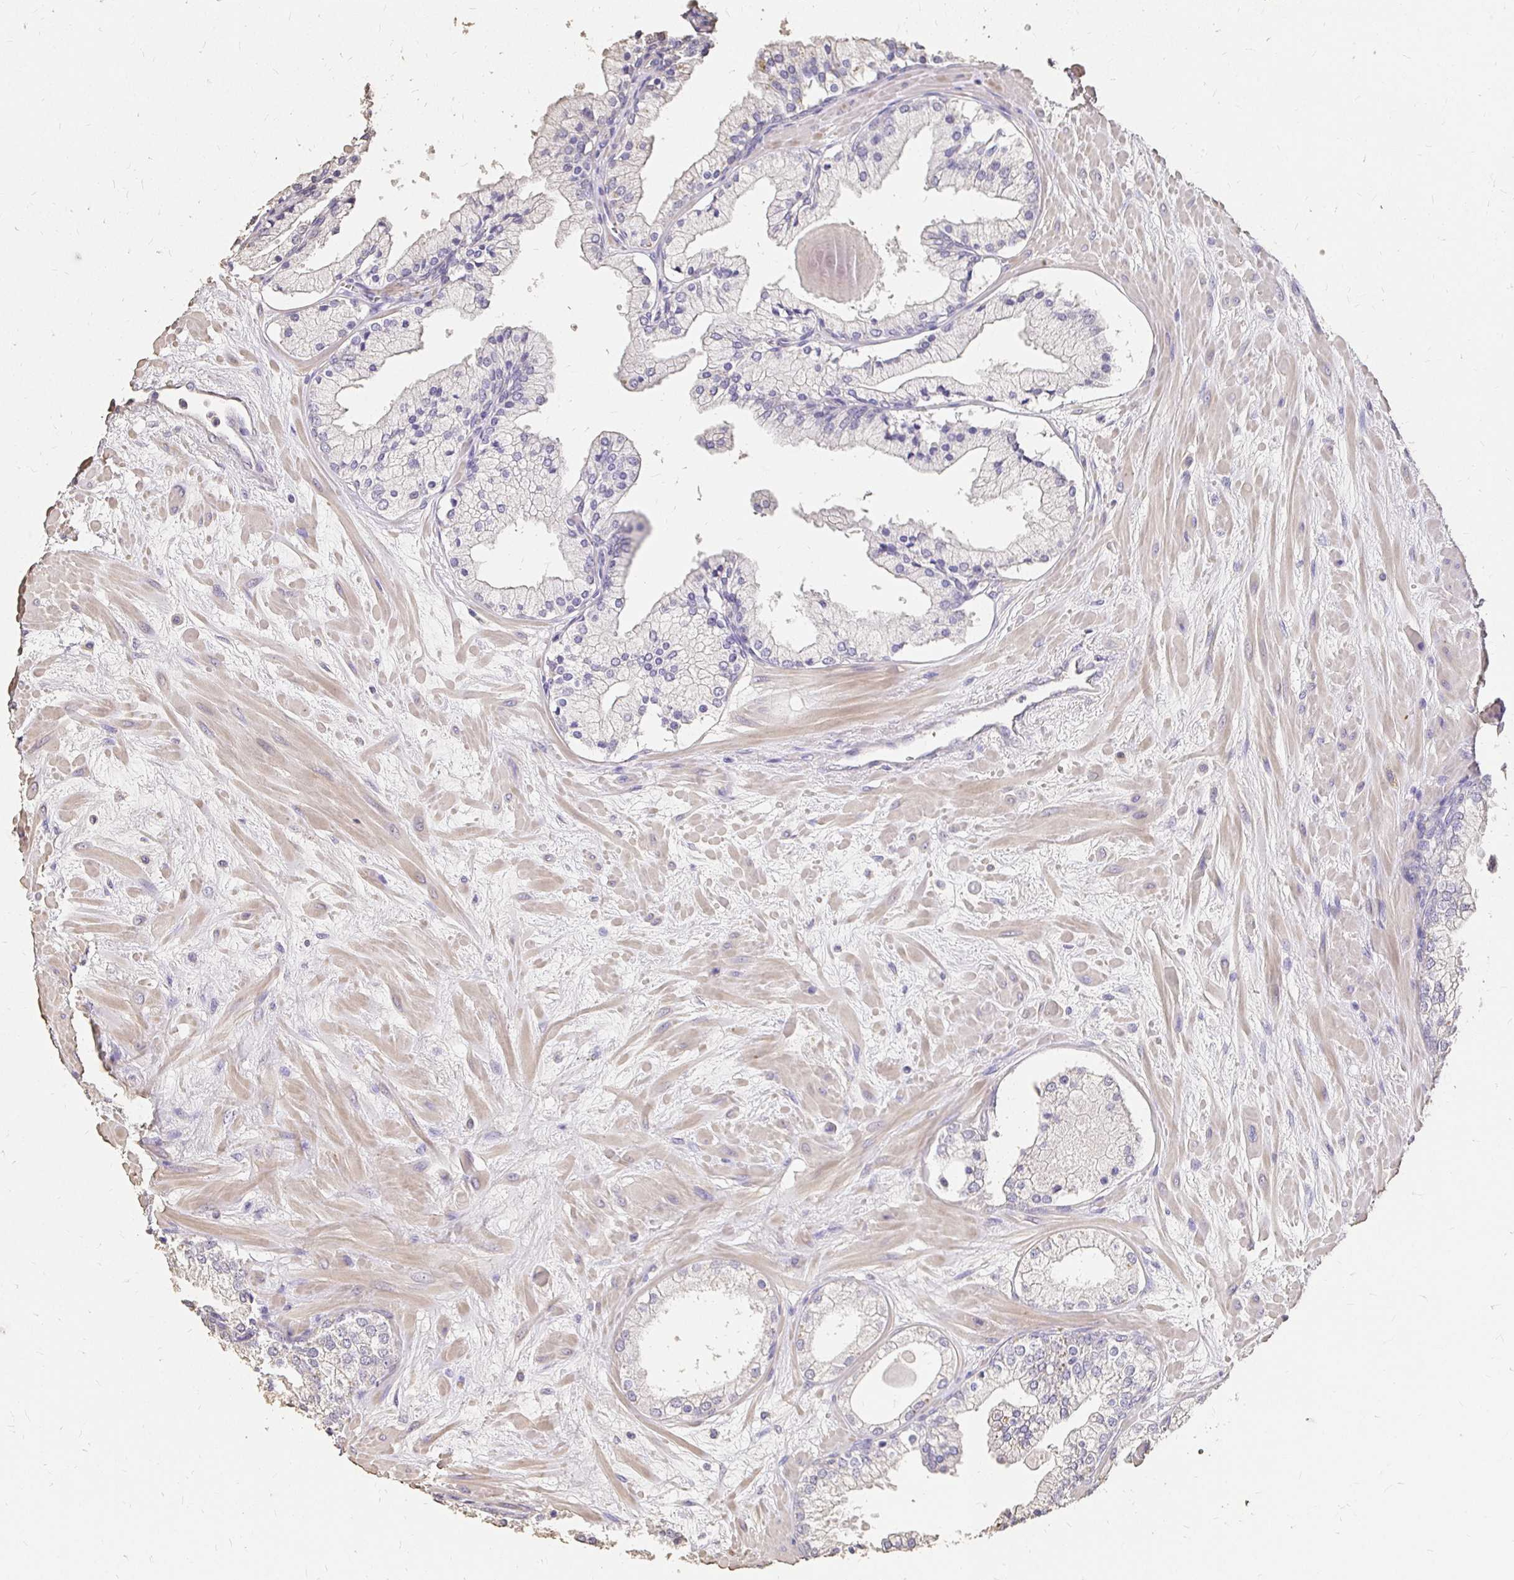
{"staining": {"intensity": "negative", "quantity": "none", "location": "none"}, "tissue": "prostate", "cell_type": "Glandular cells", "image_type": "normal", "snomed": [{"axis": "morphology", "description": "Normal tissue, NOS"}, {"axis": "topography", "description": "Prostate"}, {"axis": "topography", "description": "Peripheral nerve tissue"}], "caption": "A photomicrograph of prostate stained for a protein shows no brown staining in glandular cells. (Brightfield microscopy of DAB (3,3'-diaminobenzidine) immunohistochemistry at high magnification).", "gene": "UGT1A6", "patient": {"sex": "male", "age": 61}}